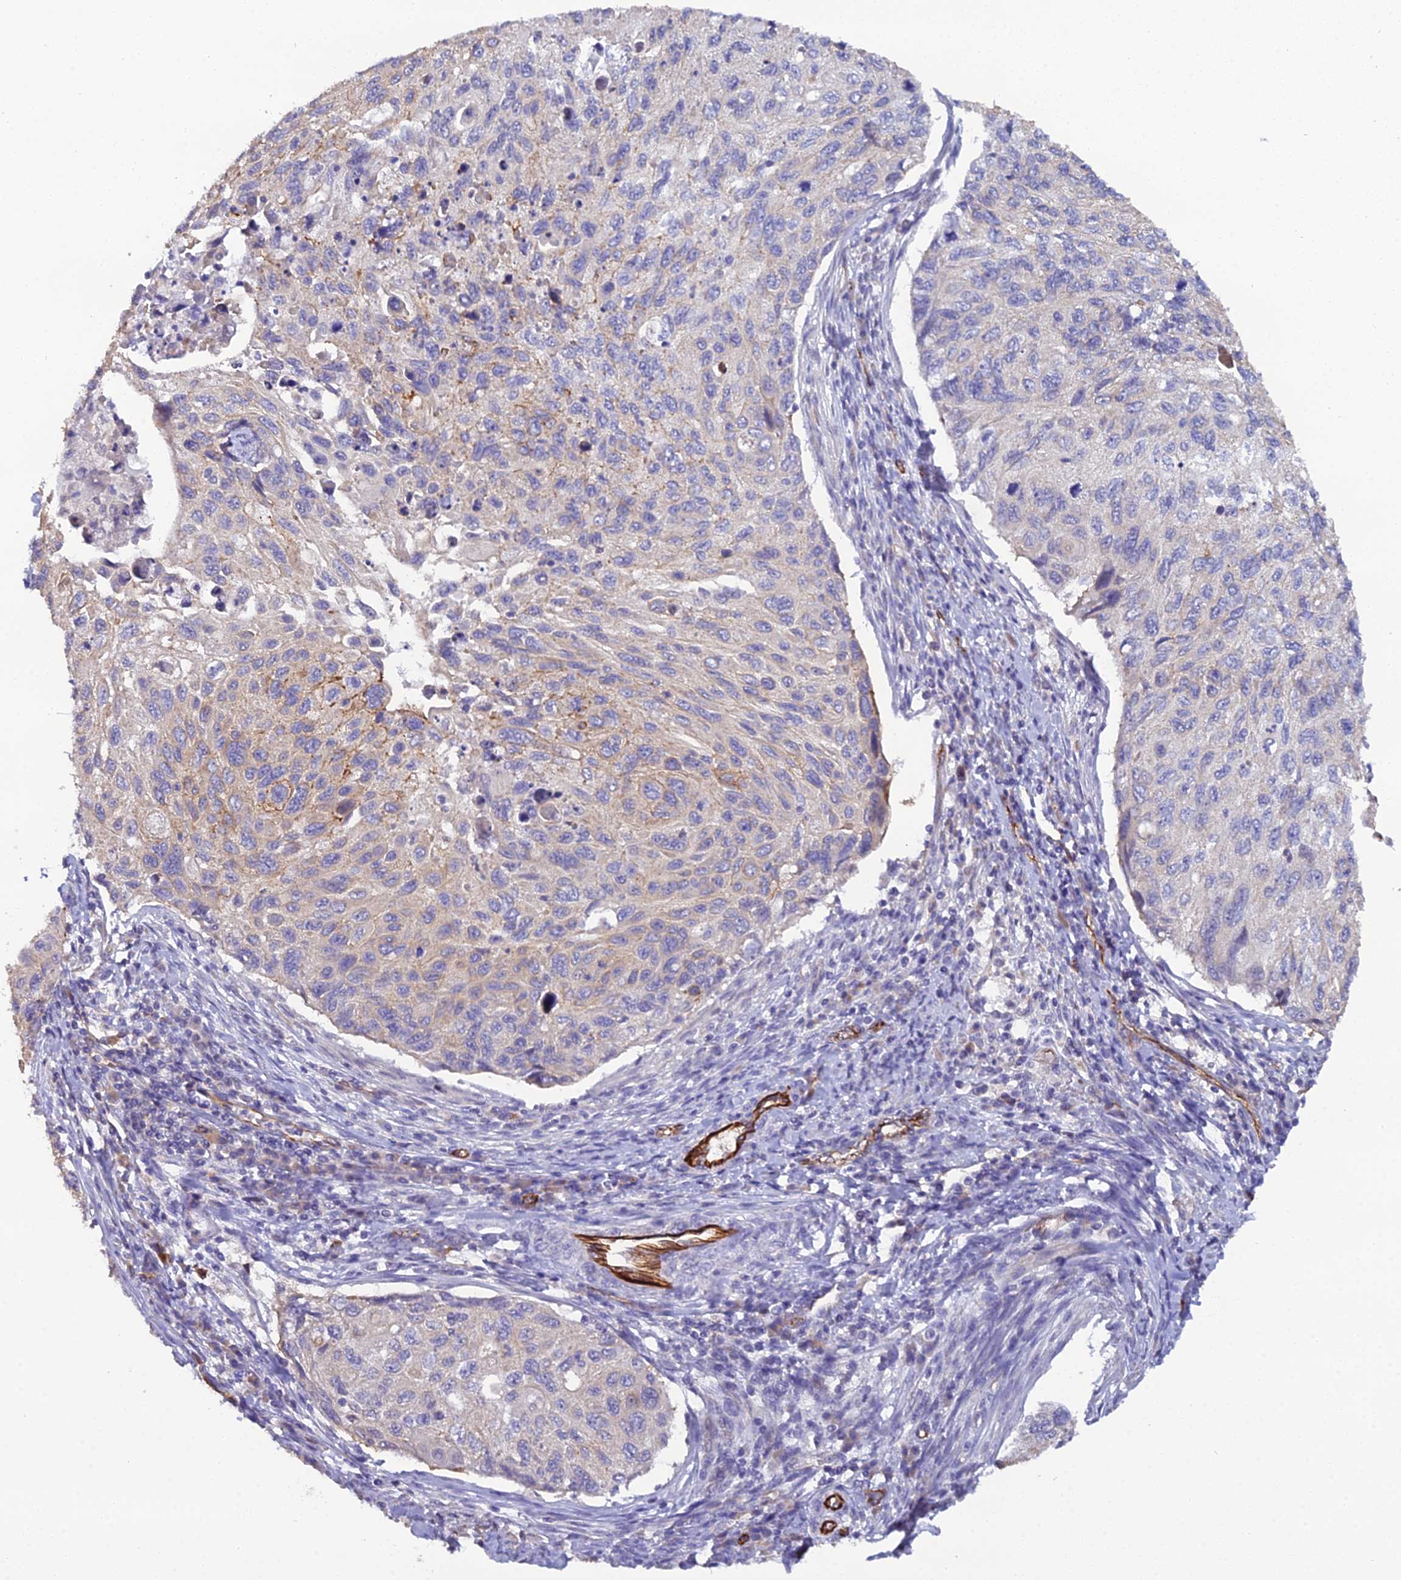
{"staining": {"intensity": "weak", "quantity": "<25%", "location": "cytoplasmic/membranous"}, "tissue": "cervical cancer", "cell_type": "Tumor cells", "image_type": "cancer", "snomed": [{"axis": "morphology", "description": "Squamous cell carcinoma, NOS"}, {"axis": "topography", "description": "Cervix"}], "caption": "Squamous cell carcinoma (cervical) was stained to show a protein in brown. There is no significant expression in tumor cells. (DAB (3,3'-diaminobenzidine) immunohistochemistry (IHC), high magnification).", "gene": "CFAP47", "patient": {"sex": "female", "age": 70}}